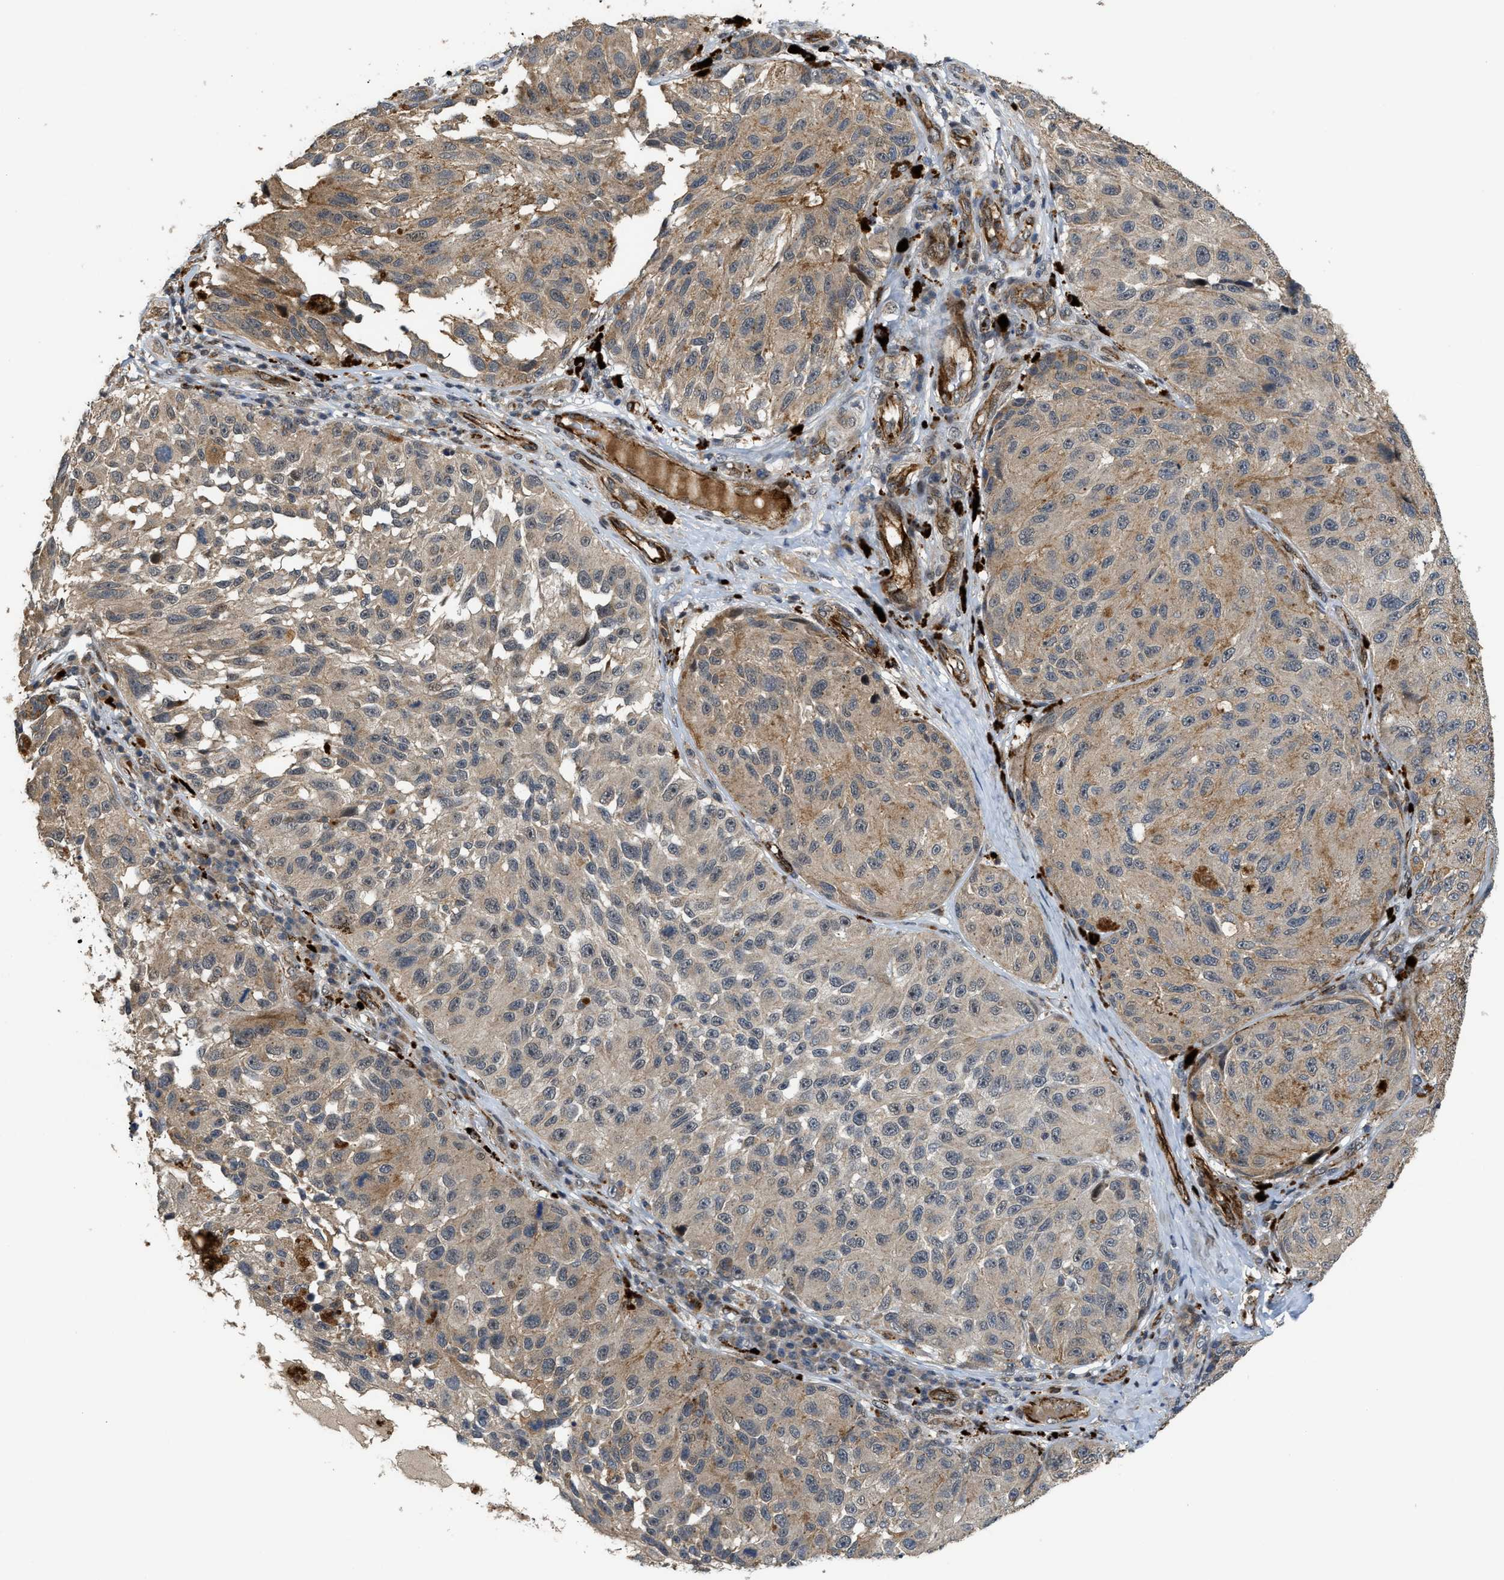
{"staining": {"intensity": "weak", "quantity": ">75%", "location": "cytoplasmic/membranous"}, "tissue": "melanoma", "cell_type": "Tumor cells", "image_type": "cancer", "snomed": [{"axis": "morphology", "description": "Malignant melanoma, NOS"}, {"axis": "topography", "description": "Skin"}], "caption": "The immunohistochemical stain highlights weak cytoplasmic/membranous staining in tumor cells of melanoma tissue.", "gene": "DPF2", "patient": {"sex": "female", "age": 73}}